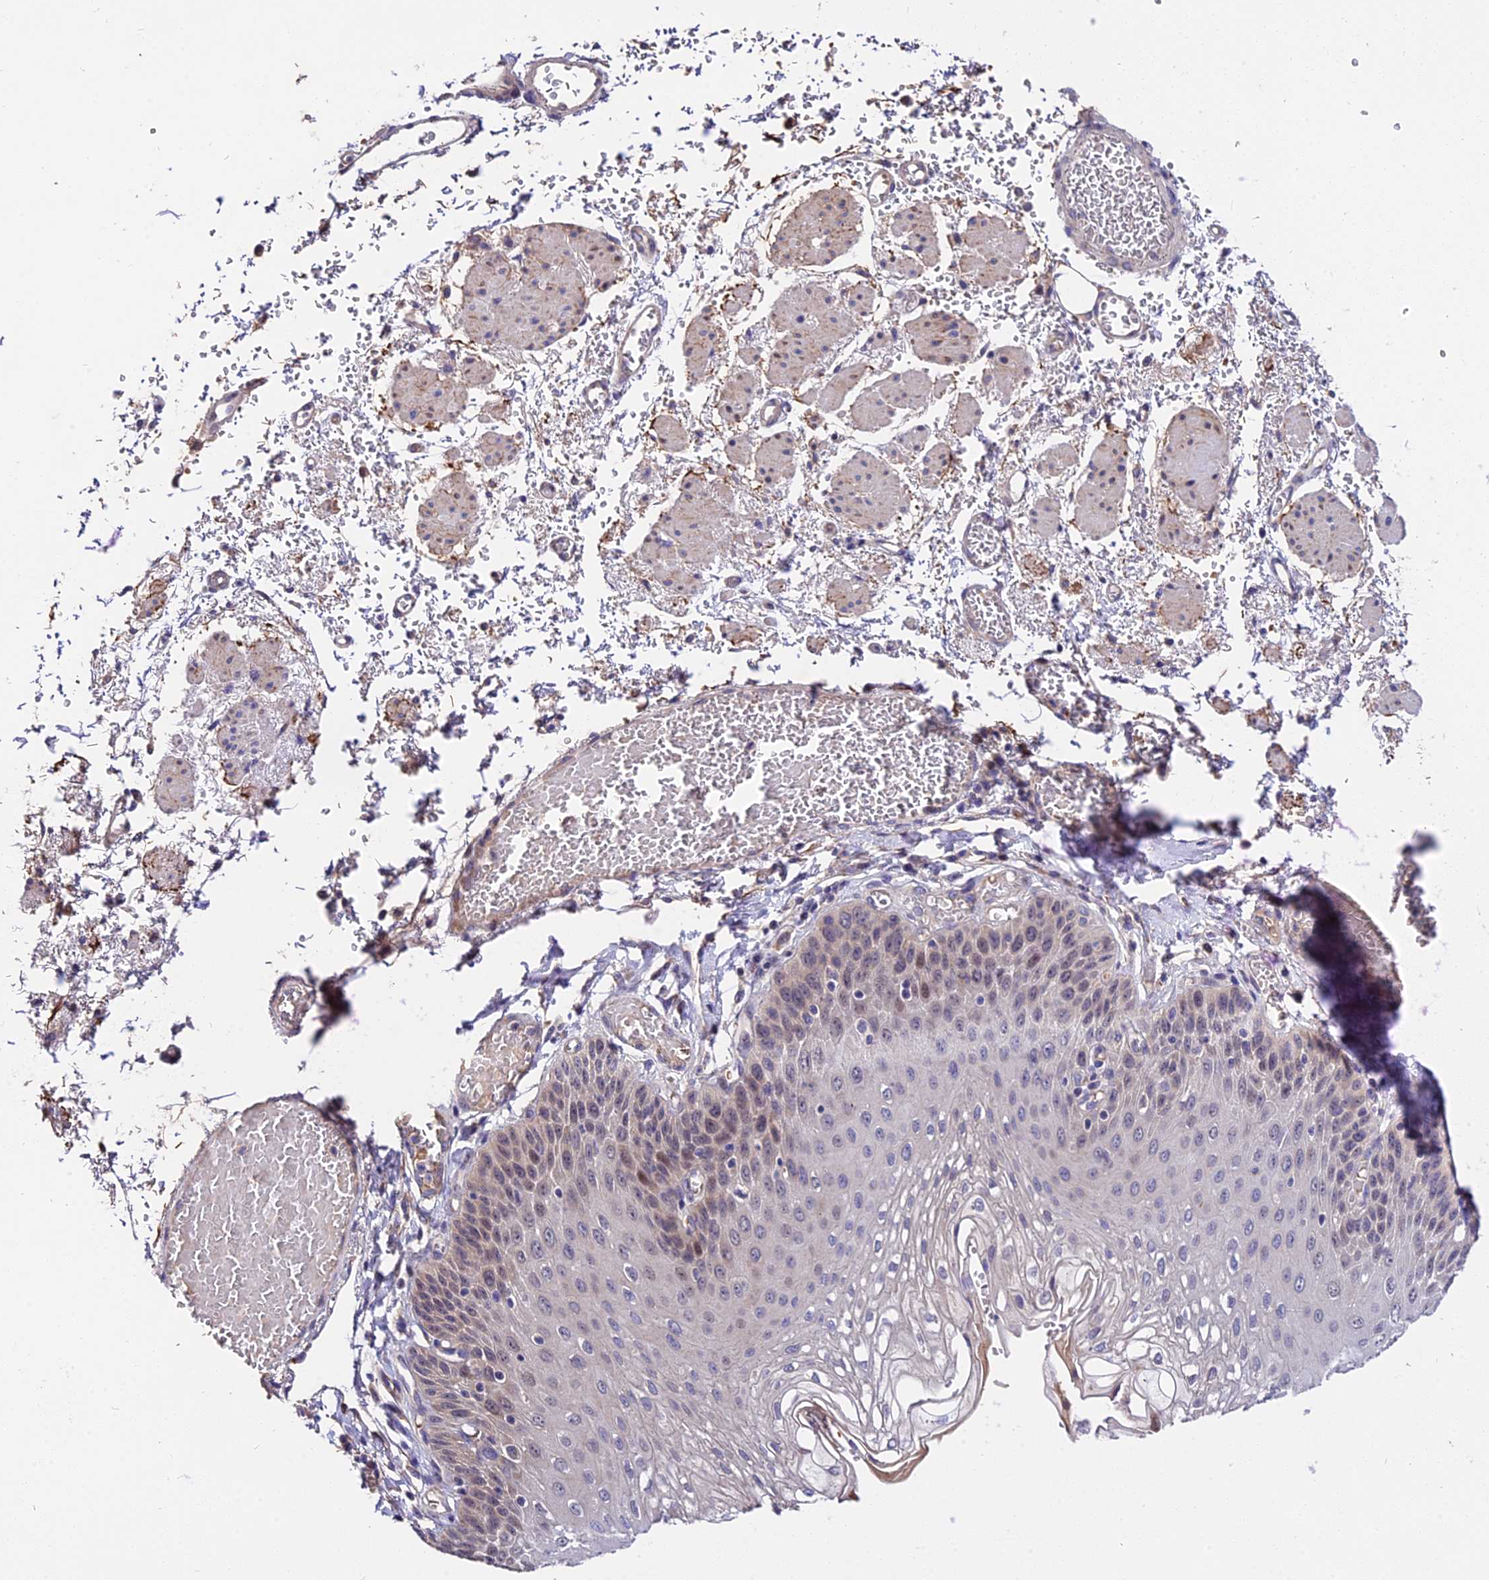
{"staining": {"intensity": "moderate", "quantity": "<25%", "location": "nuclear"}, "tissue": "esophagus", "cell_type": "Squamous epithelial cells", "image_type": "normal", "snomed": [{"axis": "morphology", "description": "Normal tissue, NOS"}, {"axis": "topography", "description": "Esophagus"}], "caption": "An IHC image of benign tissue is shown. Protein staining in brown labels moderate nuclear positivity in esophagus within squamous epithelial cells. Using DAB (brown) and hematoxylin (blue) stains, captured at high magnification using brightfield microscopy.", "gene": "TRMT1", "patient": {"sex": "male", "age": 81}}